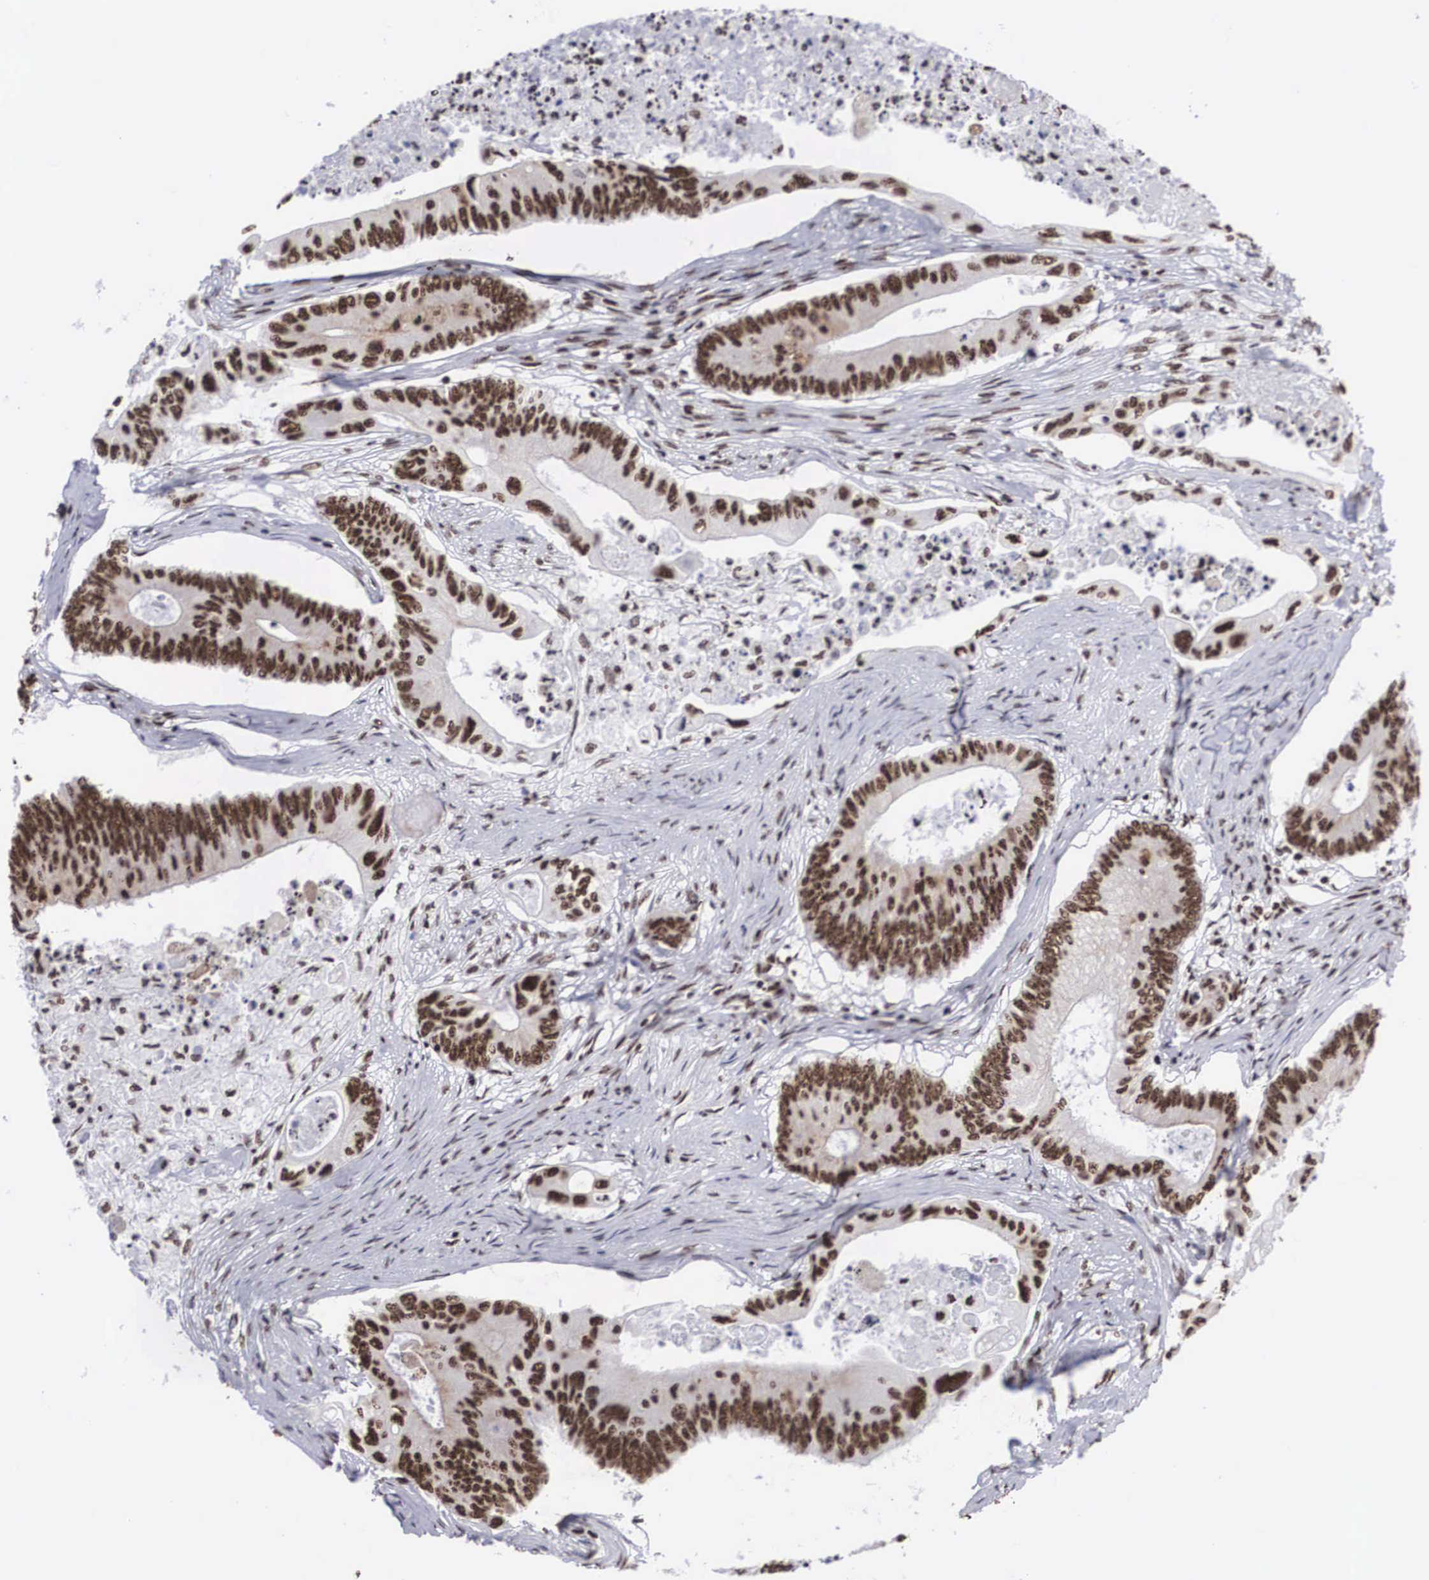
{"staining": {"intensity": "moderate", "quantity": ">75%", "location": "nuclear"}, "tissue": "colorectal cancer", "cell_type": "Tumor cells", "image_type": "cancer", "snomed": [{"axis": "morphology", "description": "Adenocarcinoma, NOS"}, {"axis": "topography", "description": "Colon"}], "caption": "A high-resolution image shows IHC staining of colorectal adenocarcinoma, which exhibits moderate nuclear staining in about >75% of tumor cells.", "gene": "ACIN1", "patient": {"sex": "male", "age": 65}}